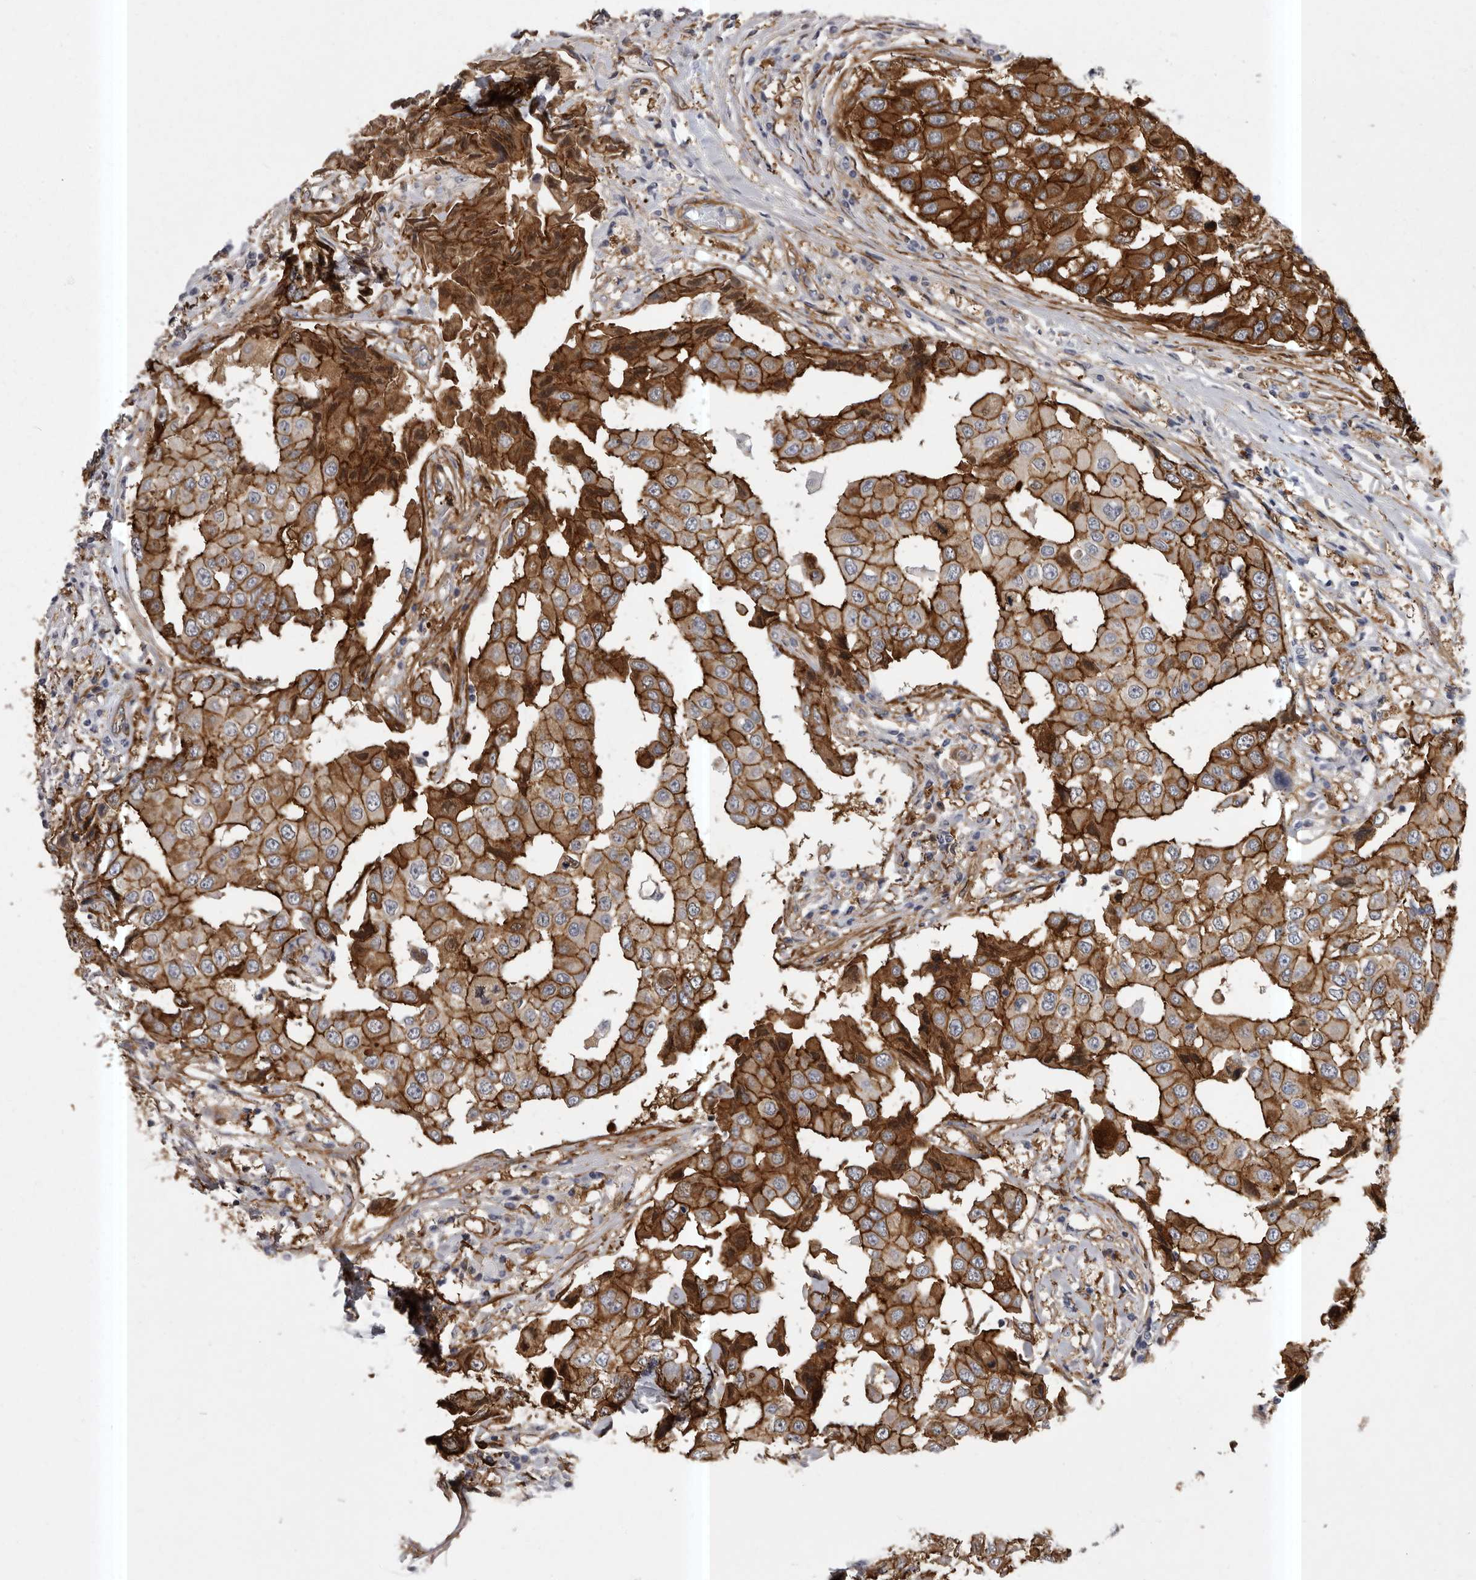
{"staining": {"intensity": "strong", "quantity": "25%-75%", "location": "cytoplasmic/membranous"}, "tissue": "breast cancer", "cell_type": "Tumor cells", "image_type": "cancer", "snomed": [{"axis": "morphology", "description": "Duct carcinoma"}, {"axis": "topography", "description": "Breast"}], "caption": "Immunohistochemical staining of breast intraductal carcinoma shows high levels of strong cytoplasmic/membranous protein staining in approximately 25%-75% of tumor cells. Nuclei are stained in blue.", "gene": "ENAH", "patient": {"sex": "female", "age": 27}}